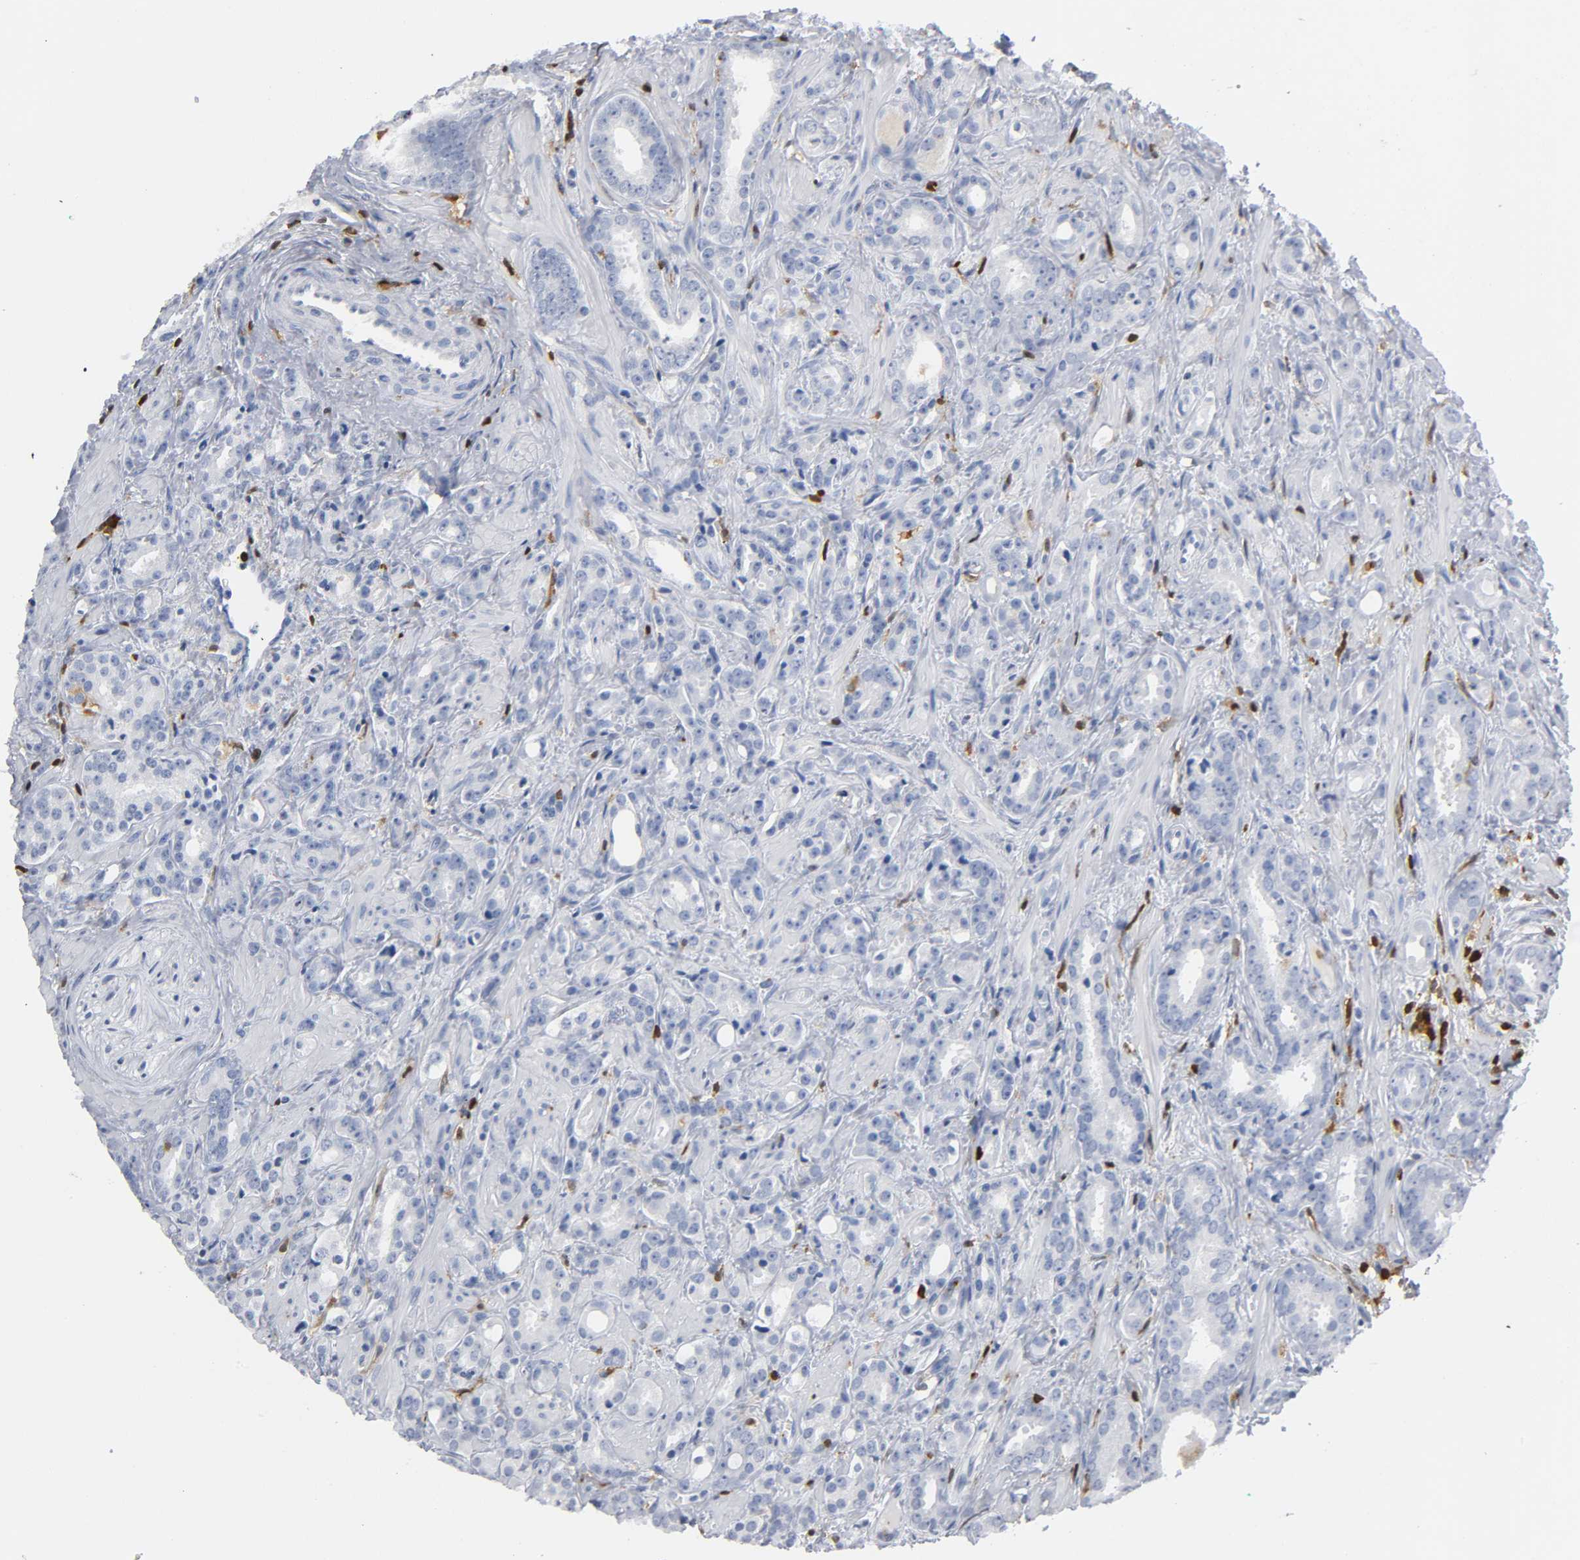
{"staining": {"intensity": "negative", "quantity": "none", "location": "none"}, "tissue": "prostate cancer", "cell_type": "Tumor cells", "image_type": "cancer", "snomed": [{"axis": "morphology", "description": "Adenocarcinoma, Low grade"}, {"axis": "topography", "description": "Prostate"}], "caption": "There is no significant positivity in tumor cells of adenocarcinoma (low-grade) (prostate).", "gene": "DOK2", "patient": {"sex": "male", "age": 57}}